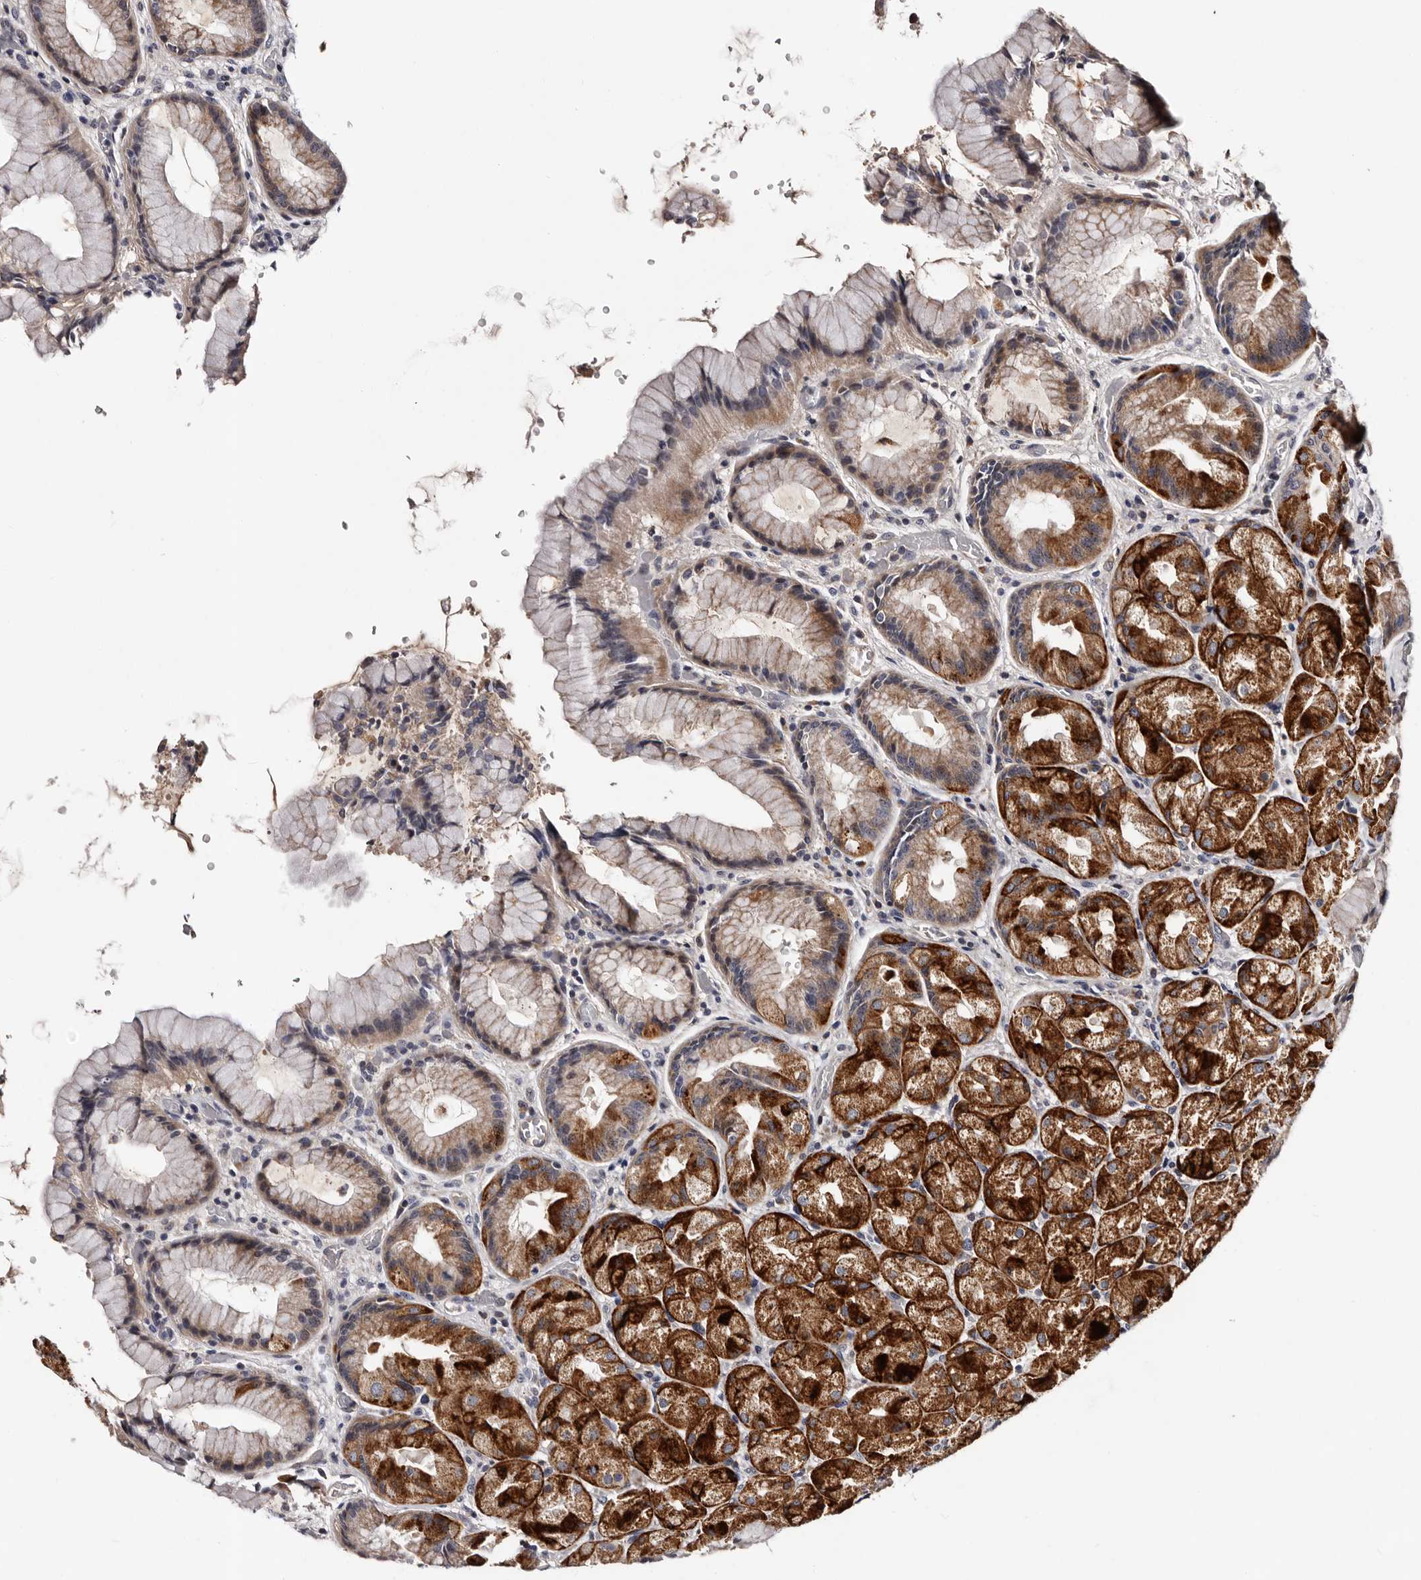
{"staining": {"intensity": "strong", "quantity": "25%-75%", "location": "cytoplasmic/membranous"}, "tissue": "stomach", "cell_type": "Glandular cells", "image_type": "normal", "snomed": [{"axis": "morphology", "description": "Normal tissue, NOS"}, {"axis": "topography", "description": "Stomach, upper"}, {"axis": "topography", "description": "Stomach"}], "caption": "Strong cytoplasmic/membranous protein positivity is appreciated in about 25%-75% of glandular cells in stomach. The staining is performed using DAB brown chromogen to label protein expression. The nuclei are counter-stained blue using hematoxylin.", "gene": "TAF4B", "patient": {"sex": "male", "age": 48}}